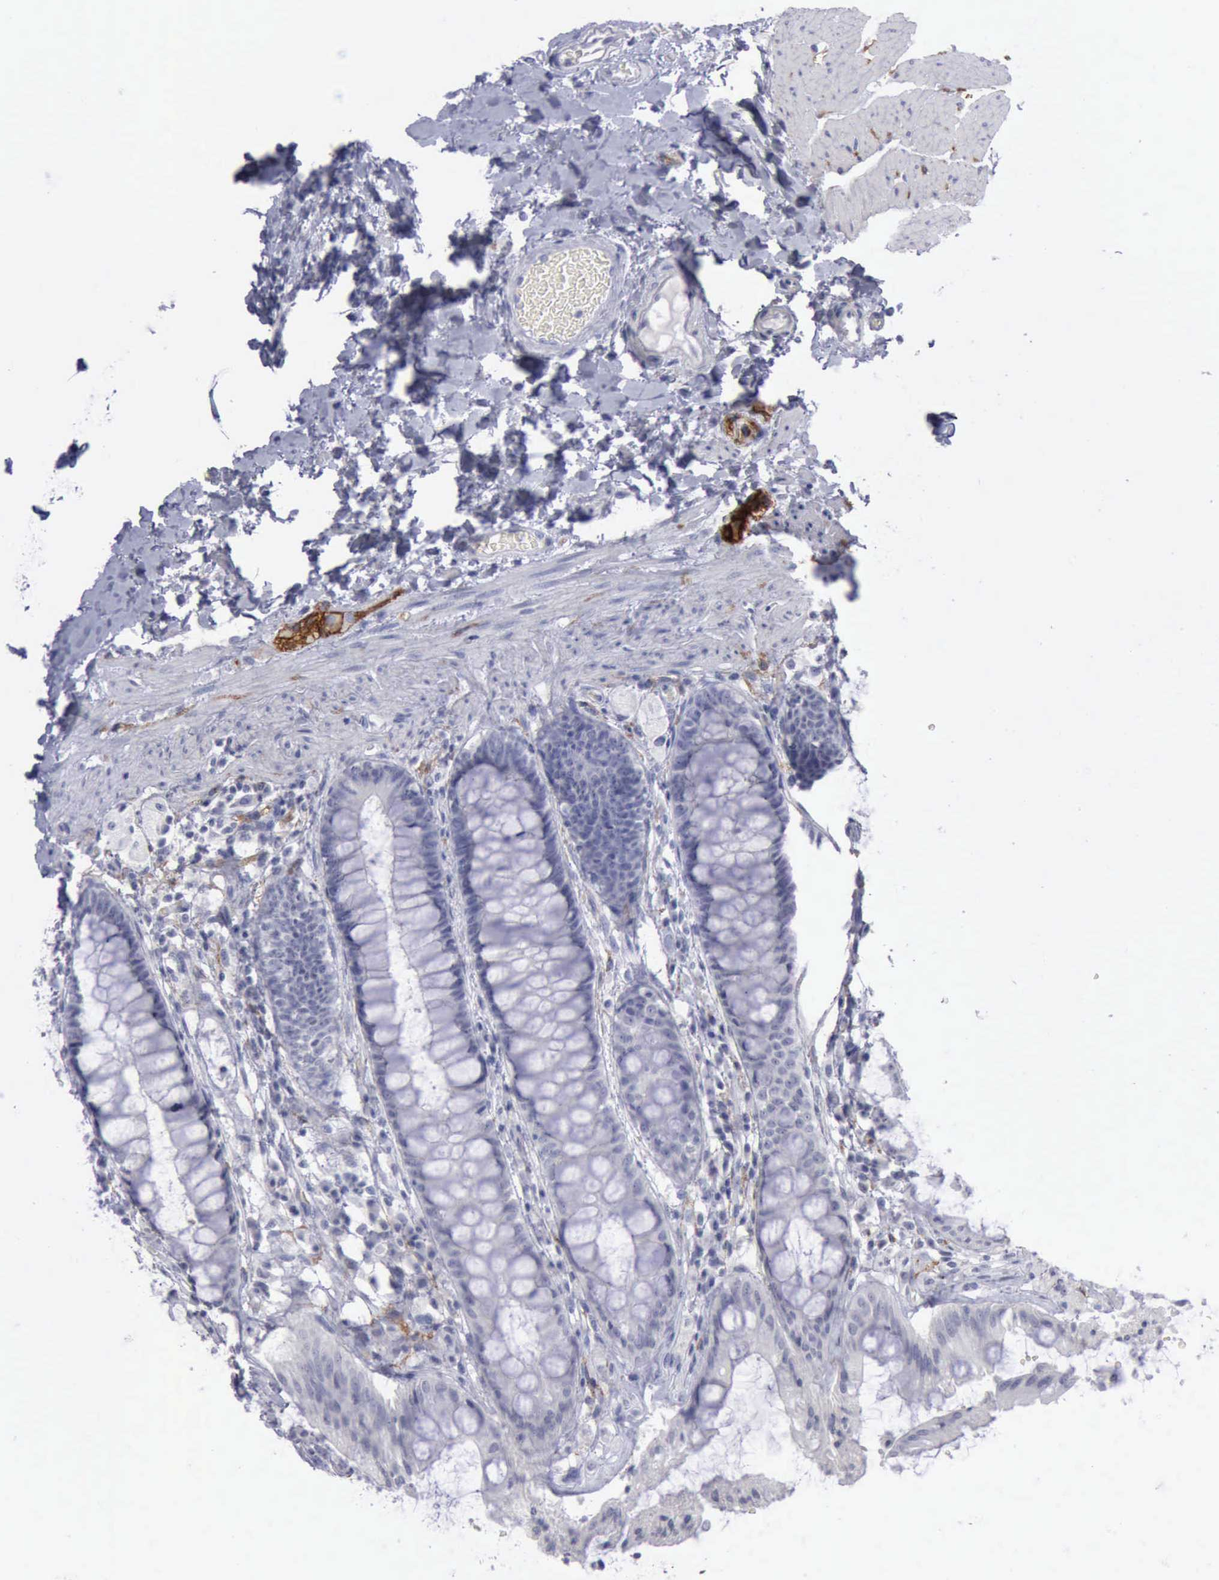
{"staining": {"intensity": "negative", "quantity": "none", "location": "none"}, "tissue": "rectum", "cell_type": "Glandular cells", "image_type": "normal", "snomed": [{"axis": "morphology", "description": "Normal tissue, NOS"}, {"axis": "topography", "description": "Rectum"}], "caption": "The micrograph exhibits no significant staining in glandular cells of rectum.", "gene": "CDH2", "patient": {"sex": "female", "age": 46}}